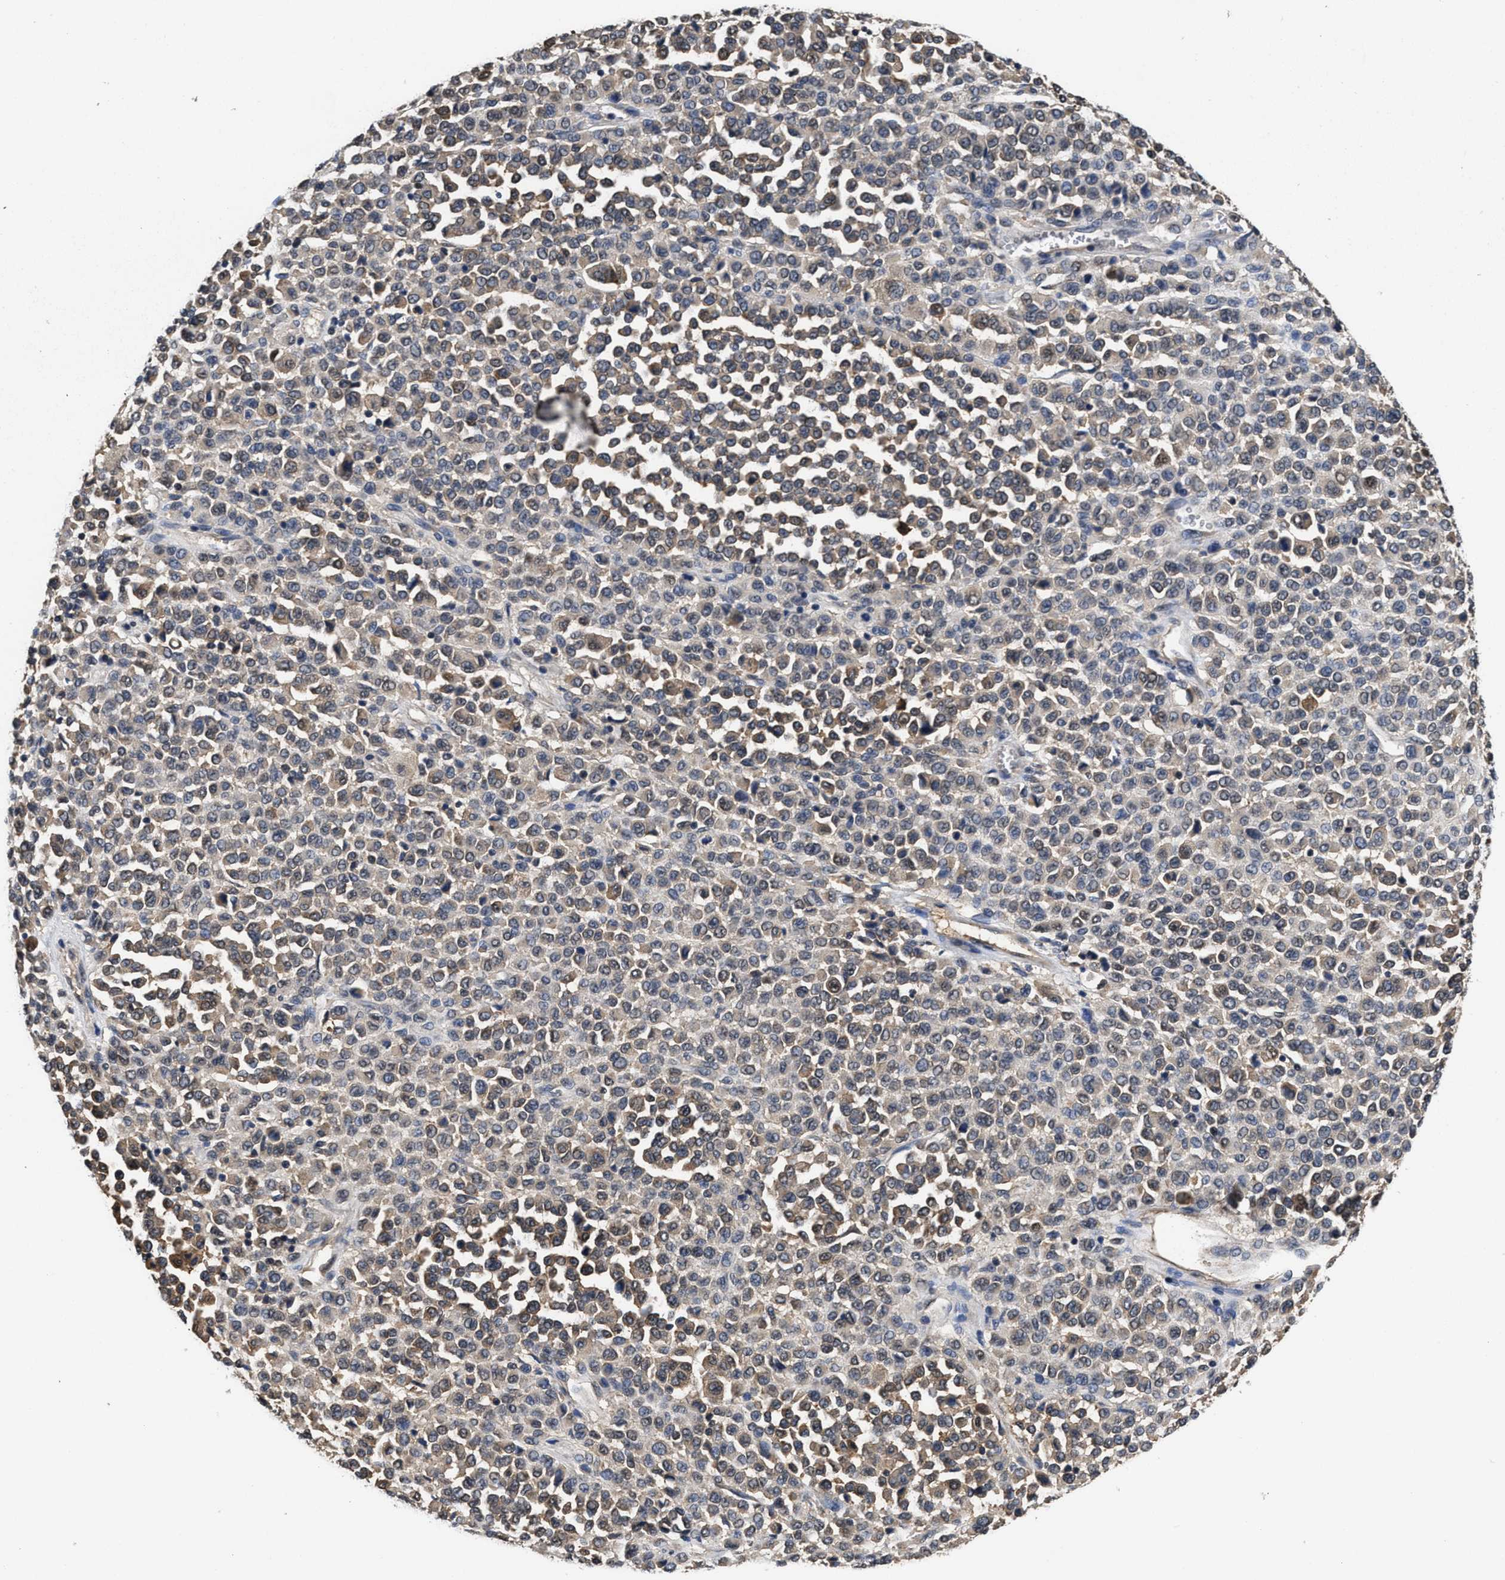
{"staining": {"intensity": "weak", "quantity": "25%-75%", "location": "cytoplasmic/membranous"}, "tissue": "melanoma", "cell_type": "Tumor cells", "image_type": "cancer", "snomed": [{"axis": "morphology", "description": "Malignant melanoma, Metastatic site"}, {"axis": "topography", "description": "Pancreas"}], "caption": "Immunohistochemical staining of melanoma exhibits low levels of weak cytoplasmic/membranous positivity in approximately 25%-75% of tumor cells.", "gene": "KIF12", "patient": {"sex": "female", "age": 30}}